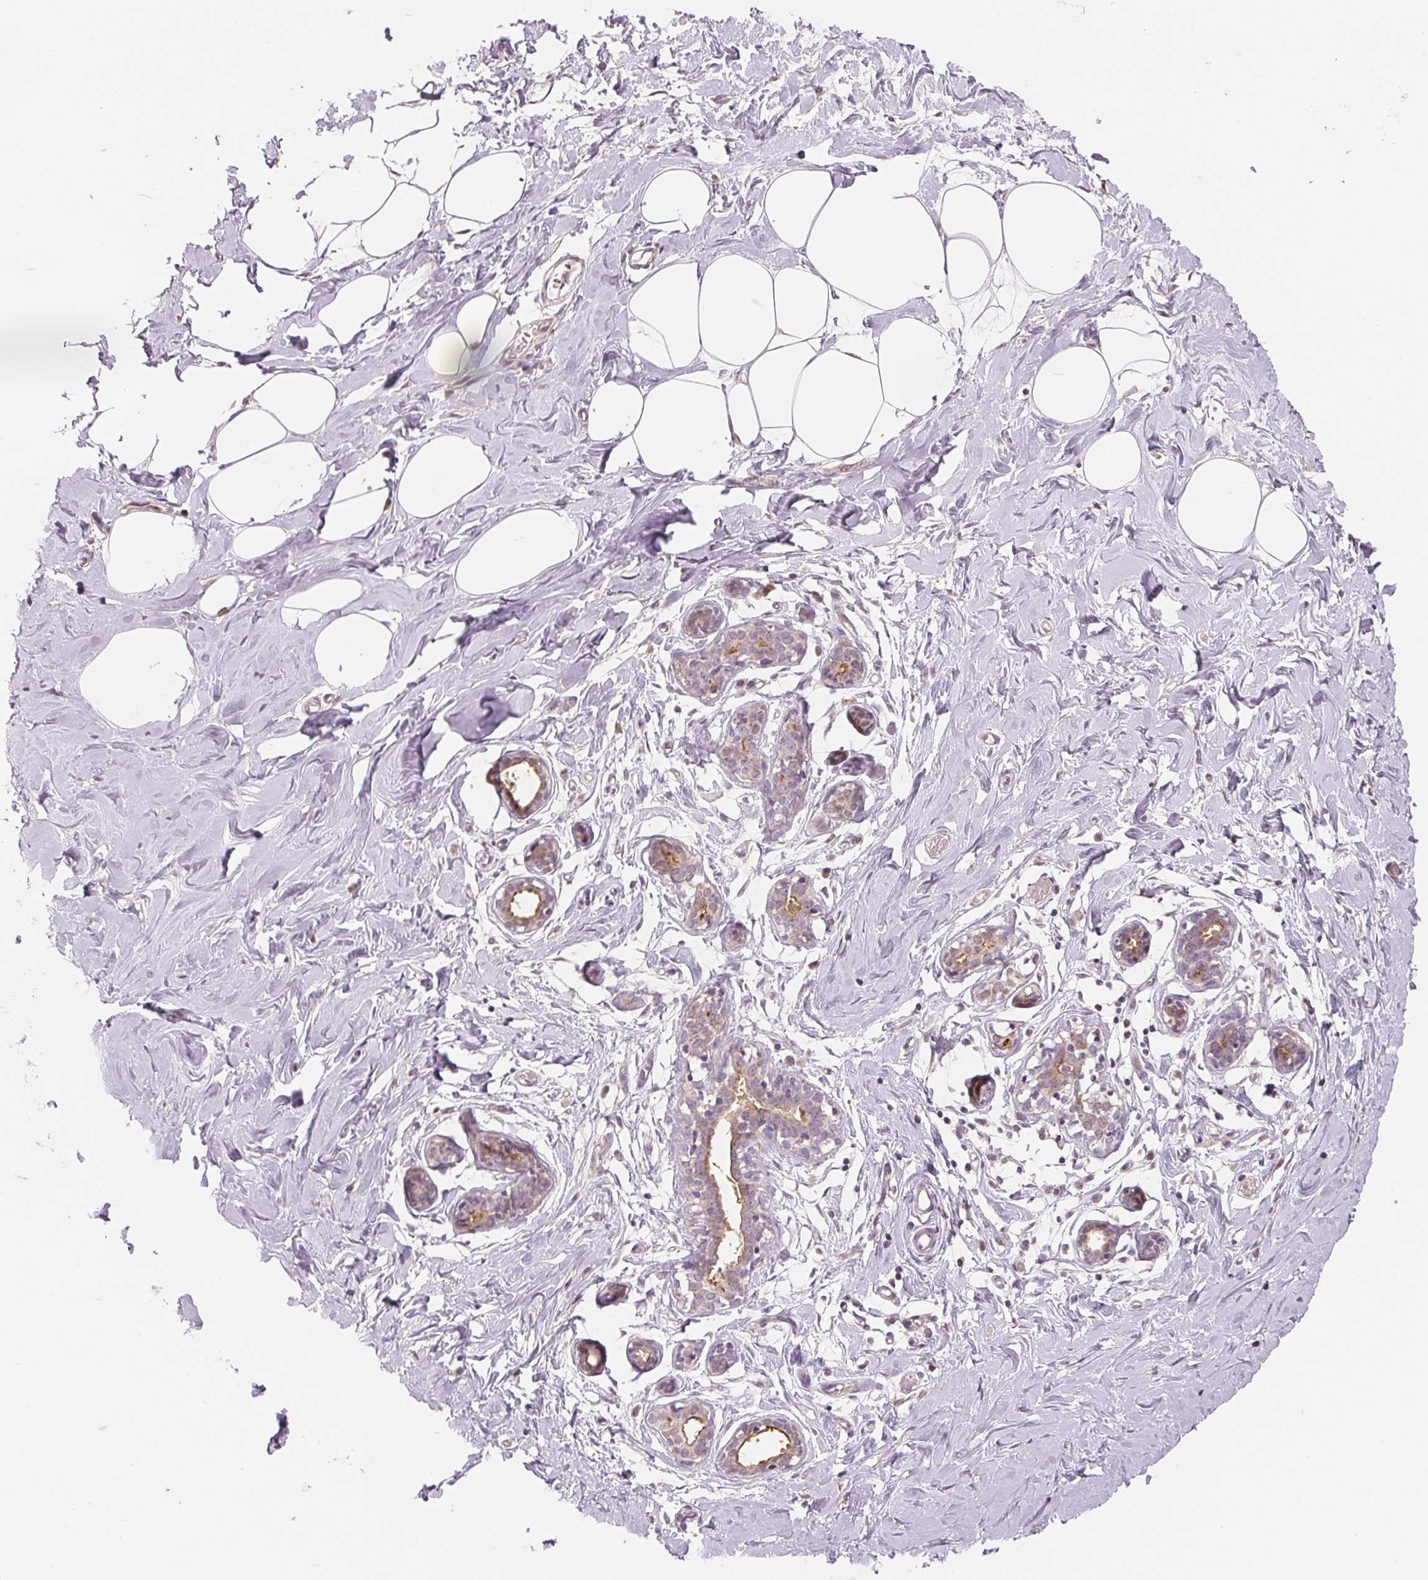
{"staining": {"intensity": "negative", "quantity": "none", "location": "none"}, "tissue": "breast", "cell_type": "Adipocytes", "image_type": "normal", "snomed": [{"axis": "morphology", "description": "Normal tissue, NOS"}, {"axis": "topography", "description": "Breast"}], "caption": "This micrograph is of unremarkable breast stained with immunohistochemistry to label a protein in brown with the nuclei are counter-stained blue. There is no expression in adipocytes. The staining was performed using DAB (3,3'-diaminobenzidine) to visualize the protein expression in brown, while the nuclei were stained in blue with hematoxylin (Magnification: 20x).", "gene": "VTCN1", "patient": {"sex": "female", "age": 27}}